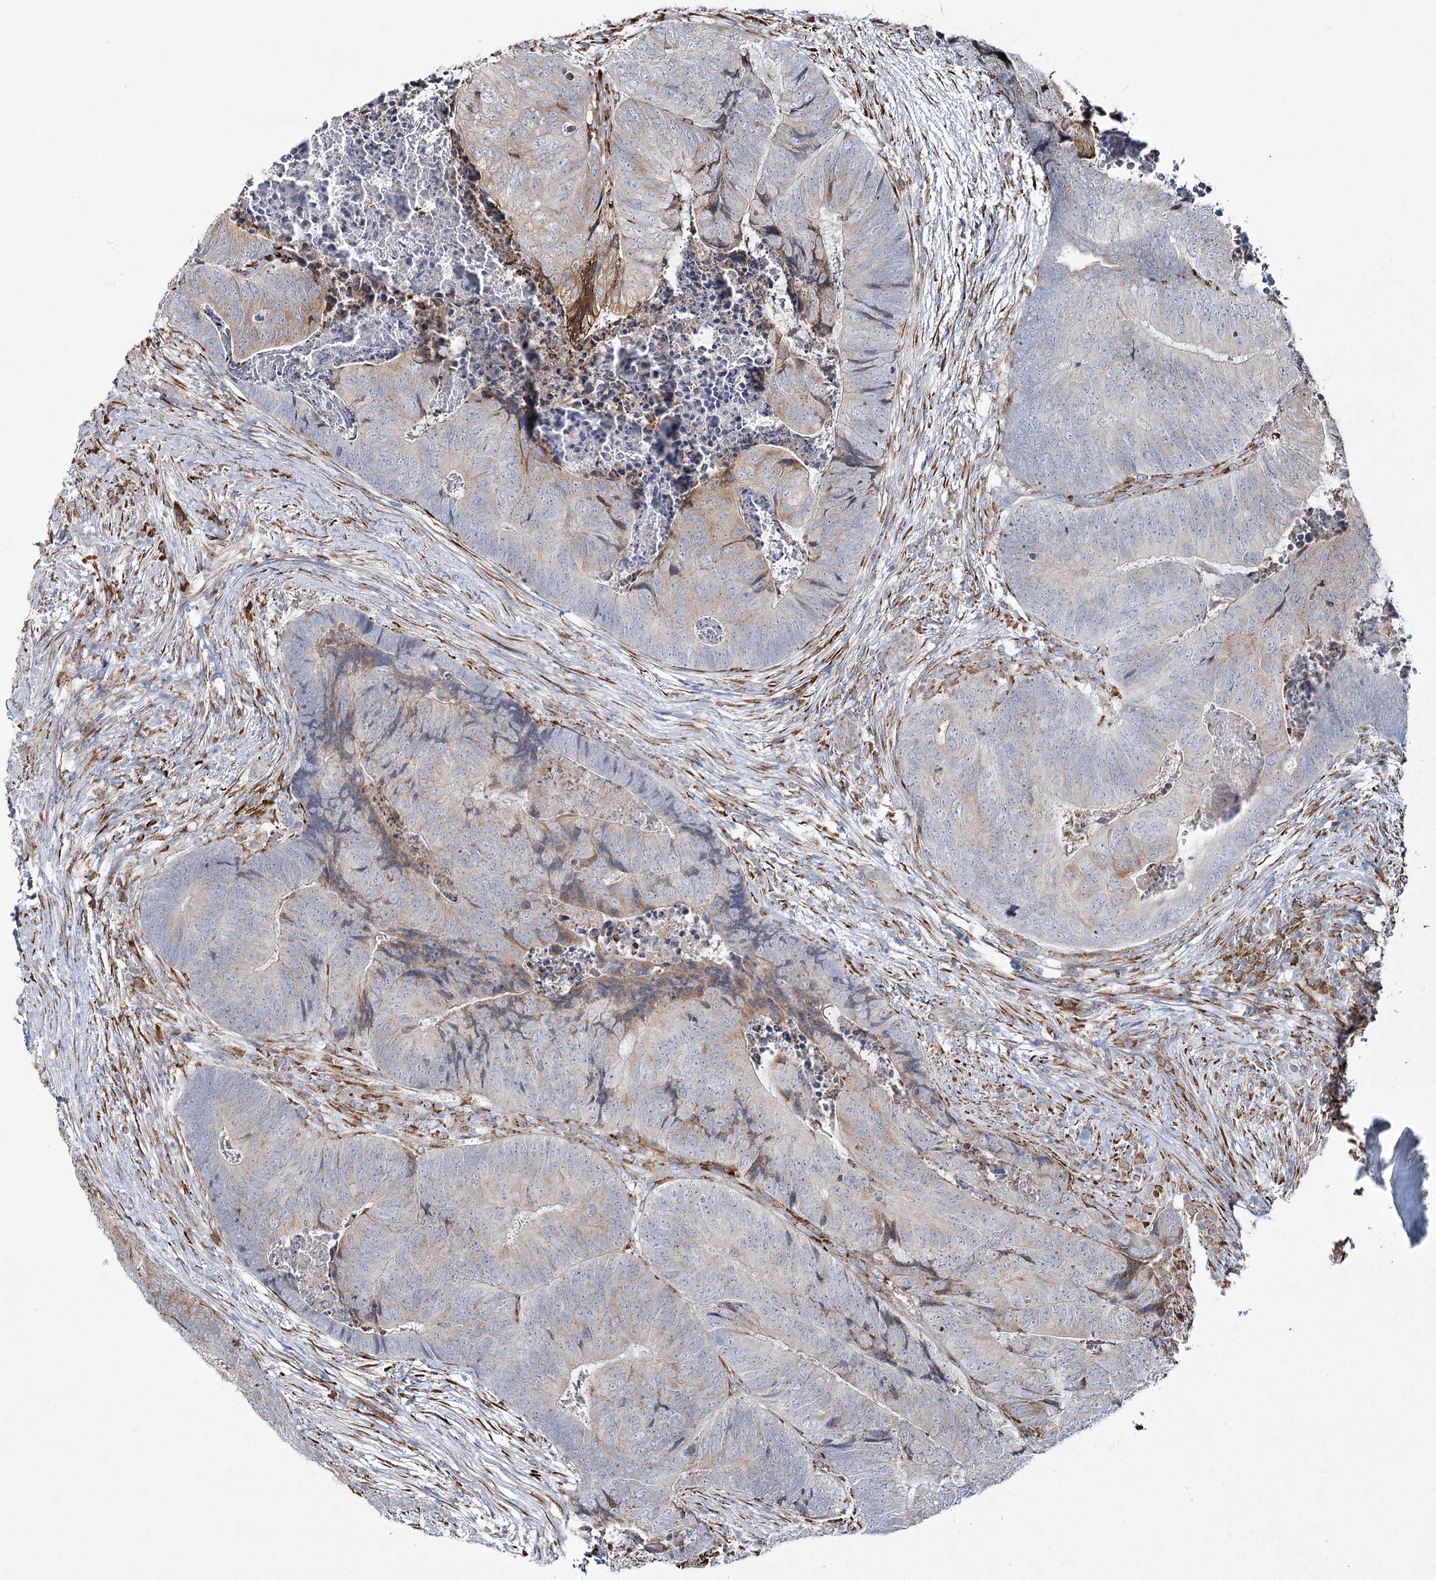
{"staining": {"intensity": "moderate", "quantity": "<25%", "location": "cytoplasmic/membranous"}, "tissue": "colorectal cancer", "cell_type": "Tumor cells", "image_type": "cancer", "snomed": [{"axis": "morphology", "description": "Adenocarcinoma, NOS"}, {"axis": "topography", "description": "Colon"}], "caption": "A photomicrograph of adenocarcinoma (colorectal) stained for a protein demonstrates moderate cytoplasmic/membranous brown staining in tumor cells.", "gene": "ZCCHC9", "patient": {"sex": "female", "age": 67}}